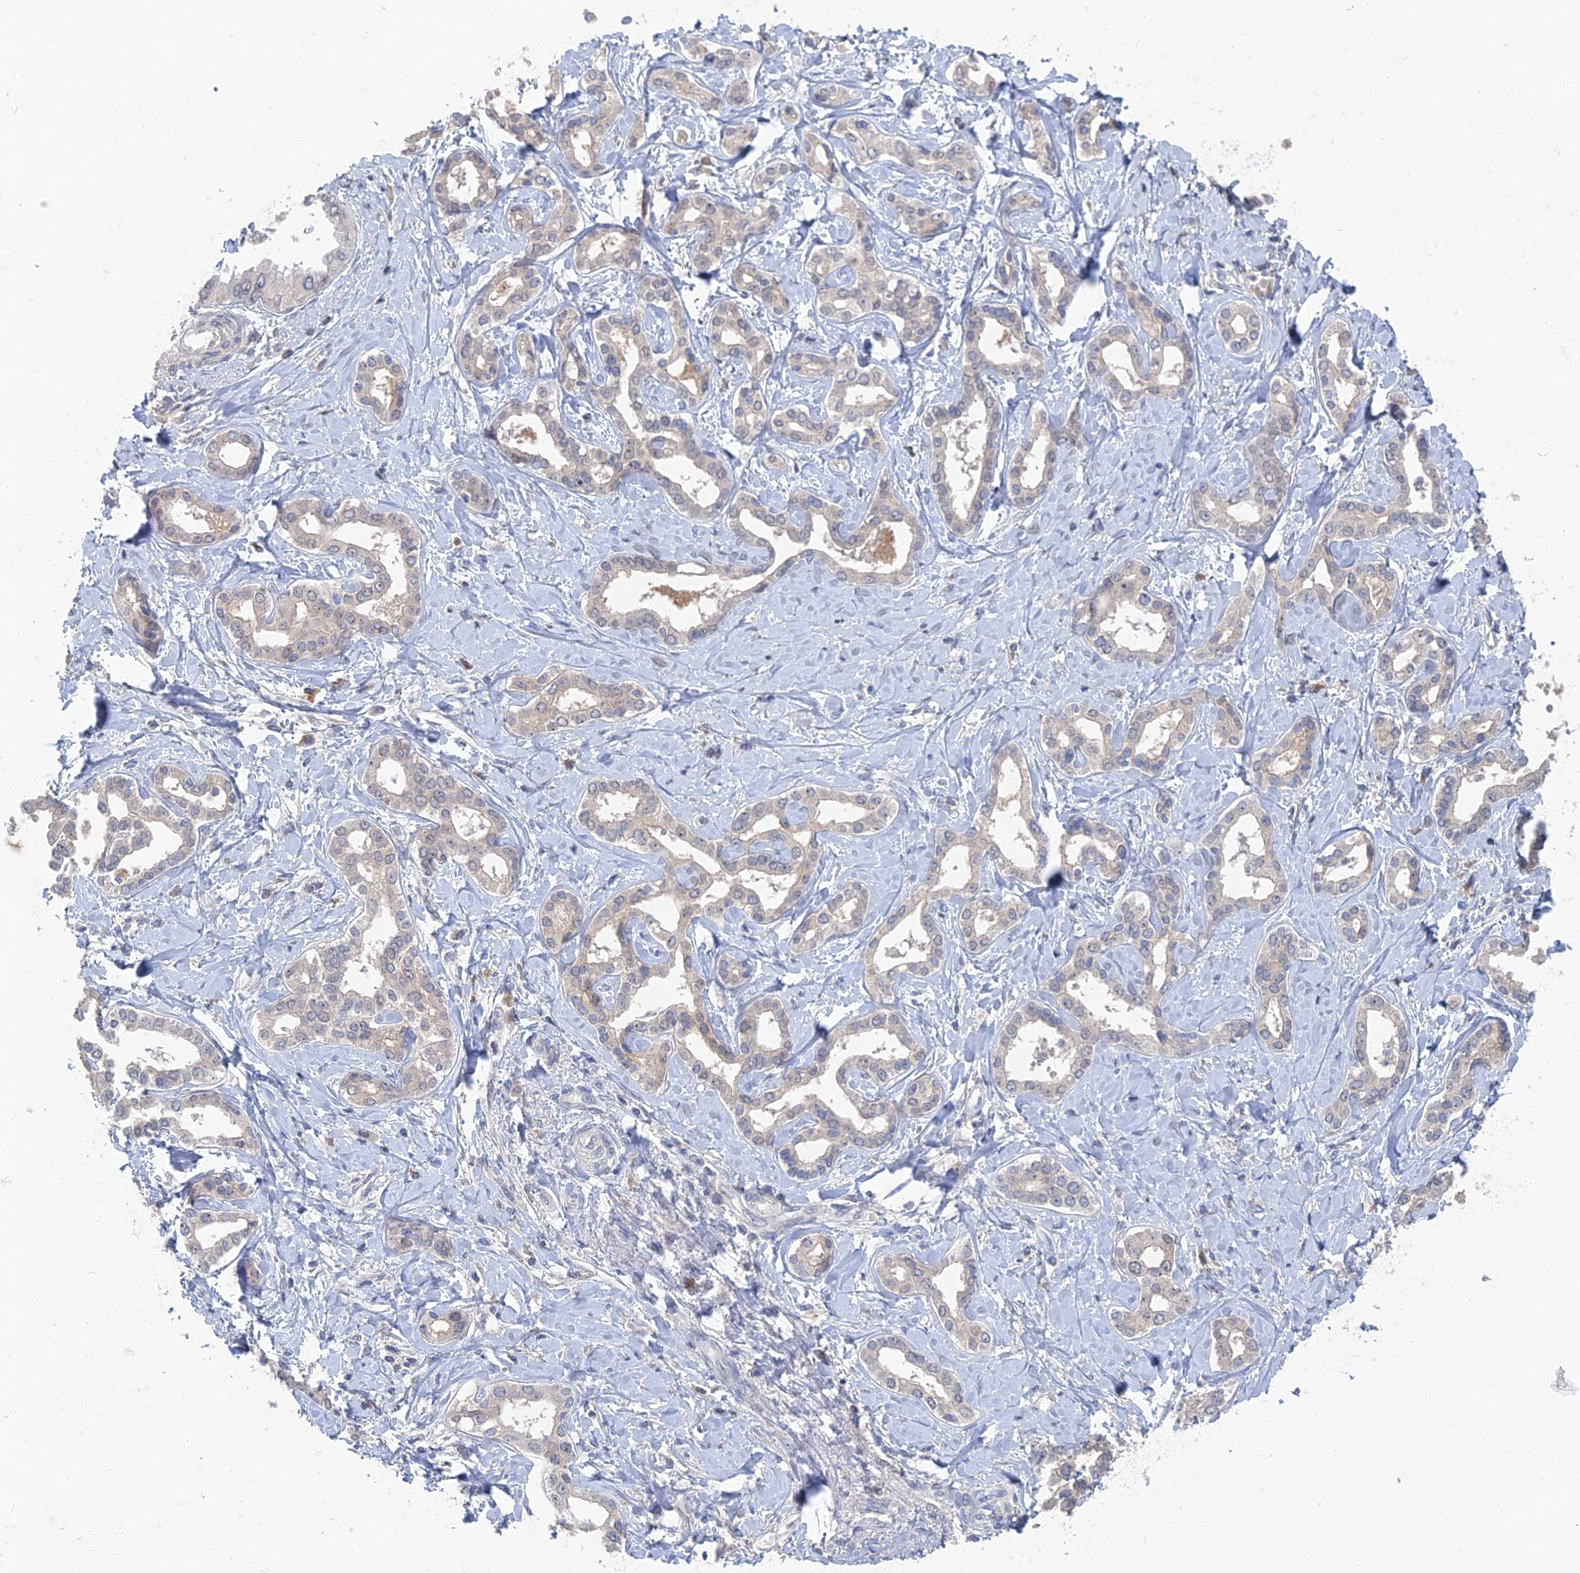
{"staining": {"intensity": "weak", "quantity": "25%-75%", "location": "cytoplasmic/membranous"}, "tissue": "liver cancer", "cell_type": "Tumor cells", "image_type": "cancer", "snomed": [{"axis": "morphology", "description": "Cholangiocarcinoma"}, {"axis": "topography", "description": "Liver"}], "caption": "Brown immunohistochemical staining in human liver cancer demonstrates weak cytoplasmic/membranous positivity in approximately 25%-75% of tumor cells. The protein is shown in brown color, while the nuclei are stained blue.", "gene": "GNA15", "patient": {"sex": "female", "age": 77}}